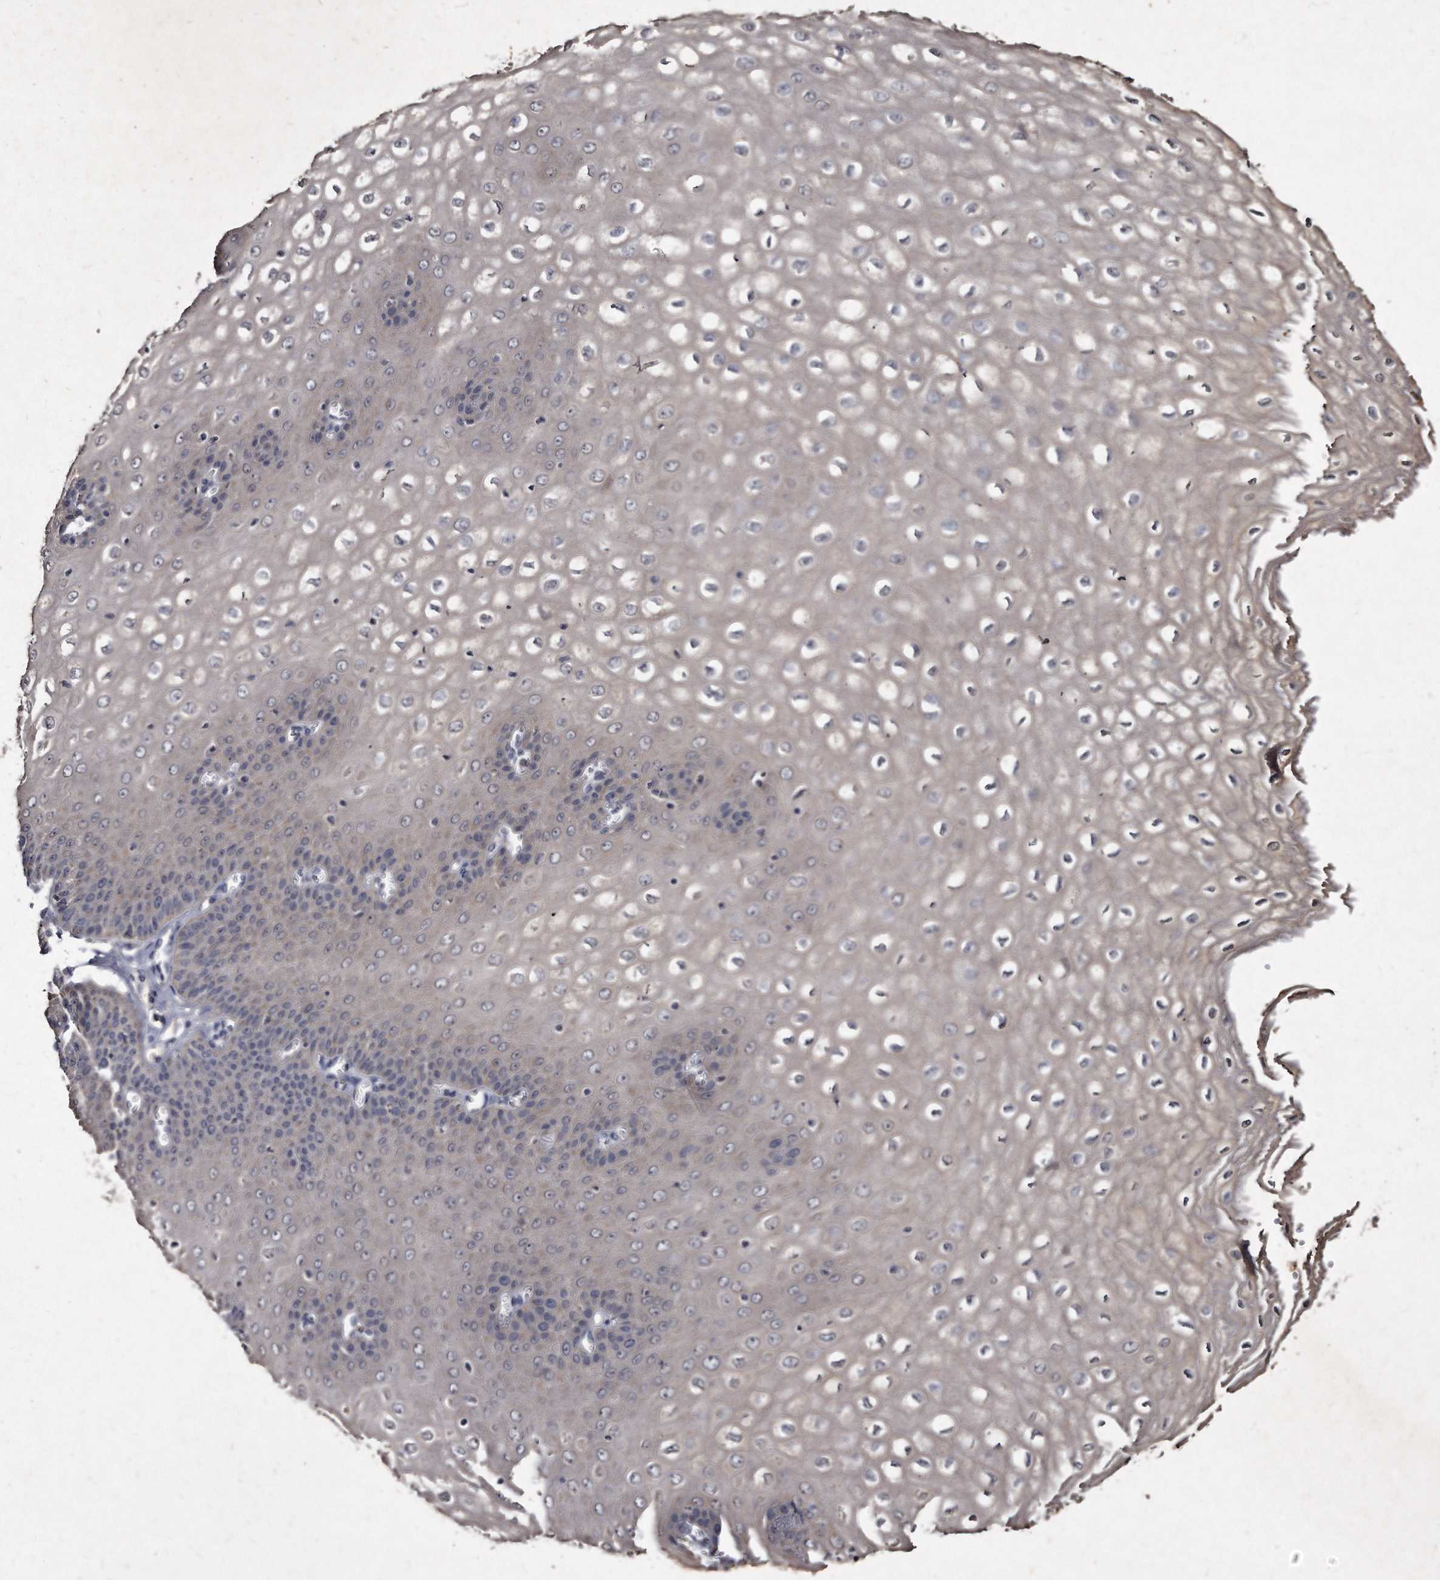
{"staining": {"intensity": "moderate", "quantity": "25%-75%", "location": "cytoplasmic/membranous"}, "tissue": "esophagus", "cell_type": "Squamous epithelial cells", "image_type": "normal", "snomed": [{"axis": "morphology", "description": "Normal tissue, NOS"}, {"axis": "topography", "description": "Esophagus"}], "caption": "Immunohistochemical staining of benign human esophagus displays medium levels of moderate cytoplasmic/membranous staining in approximately 25%-75% of squamous epithelial cells.", "gene": "KLHDC3", "patient": {"sex": "male", "age": 60}}